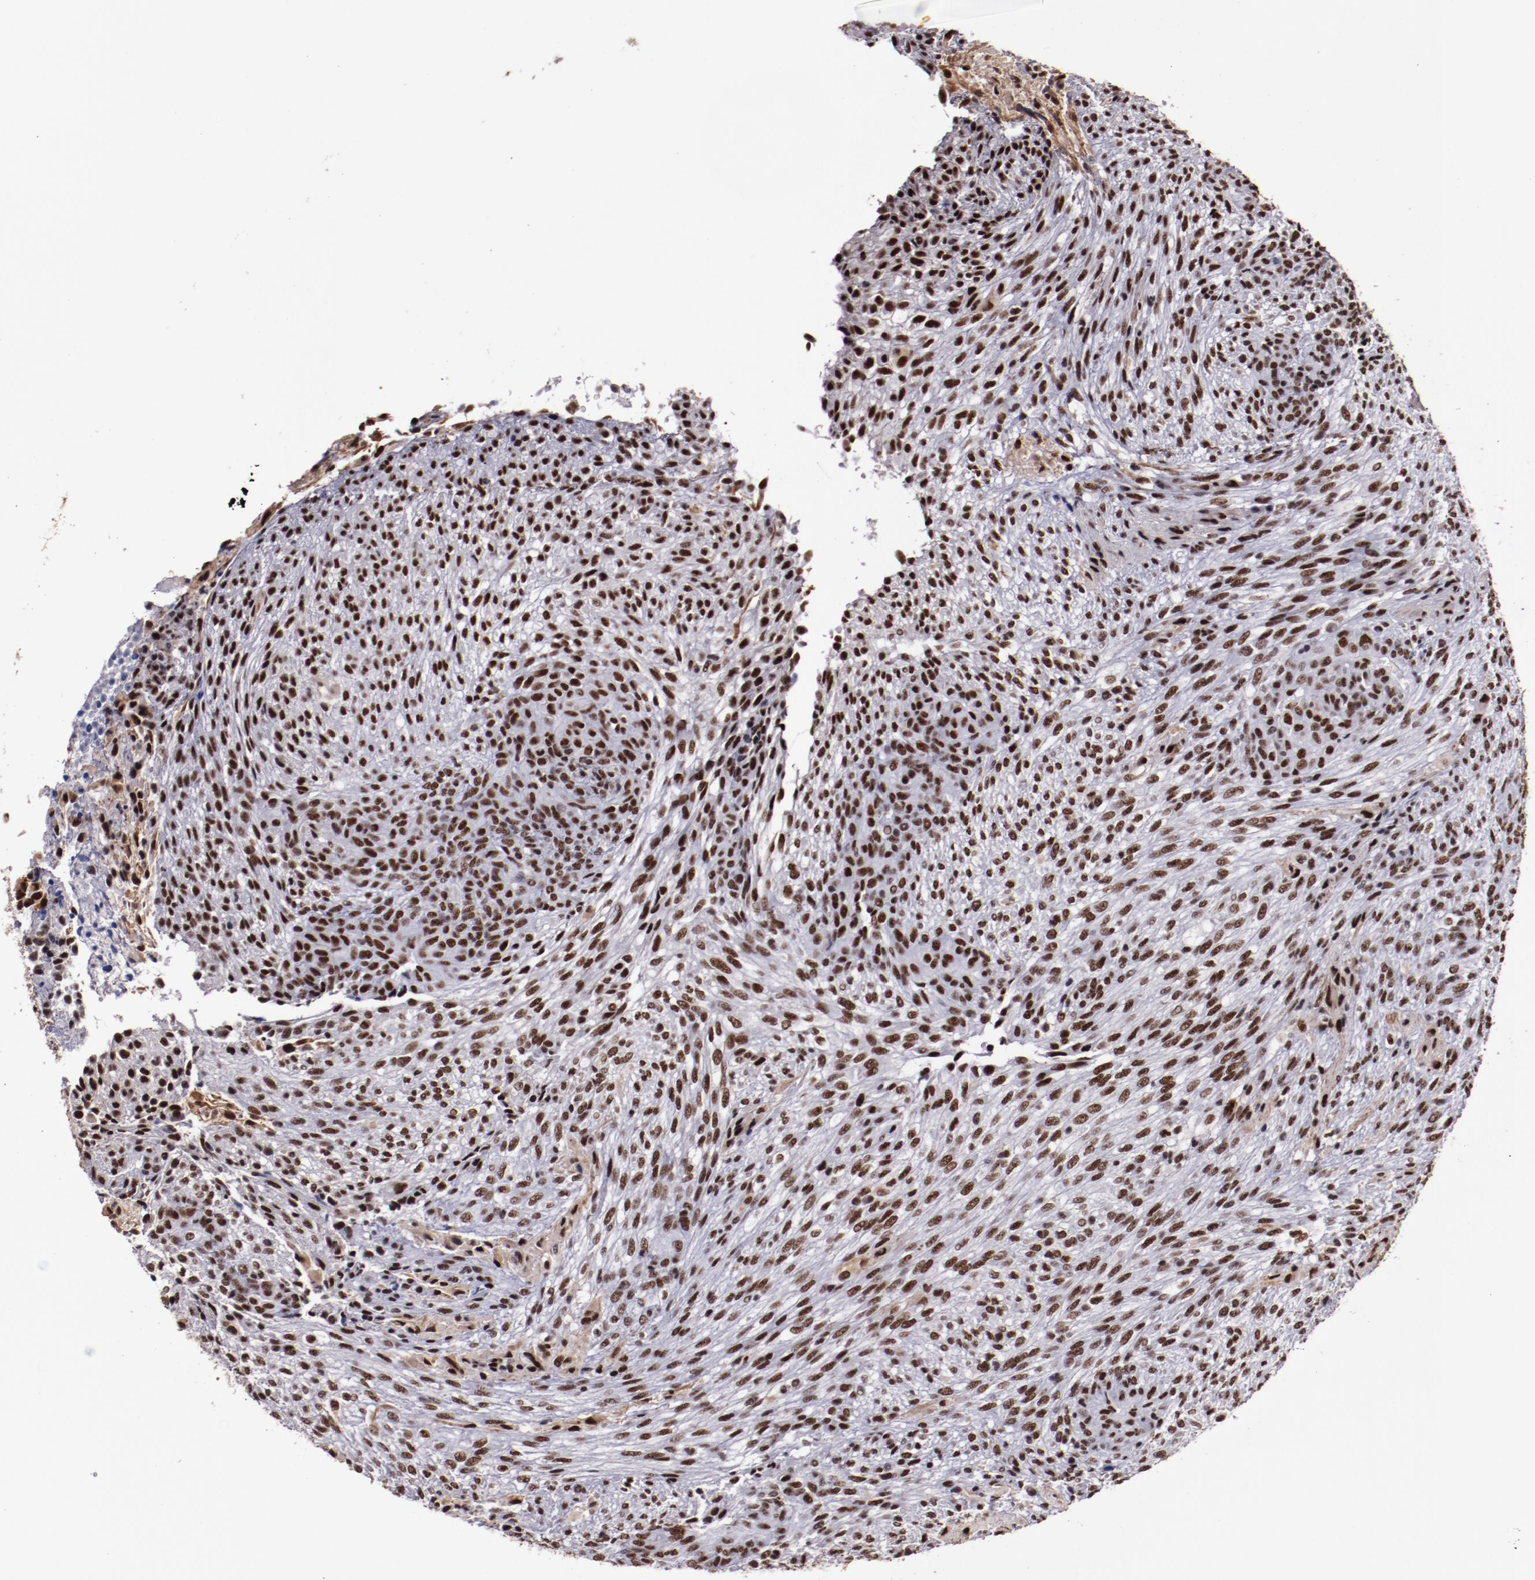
{"staining": {"intensity": "strong", "quantity": ">75%", "location": "nuclear"}, "tissue": "glioma", "cell_type": "Tumor cells", "image_type": "cancer", "snomed": [{"axis": "morphology", "description": "Glioma, malignant, High grade"}, {"axis": "topography", "description": "Cerebral cortex"}], "caption": "Immunohistochemical staining of glioma demonstrates strong nuclear protein positivity in about >75% of tumor cells. (IHC, brightfield microscopy, high magnification).", "gene": "PPP4R3A", "patient": {"sex": "female", "age": 55}}